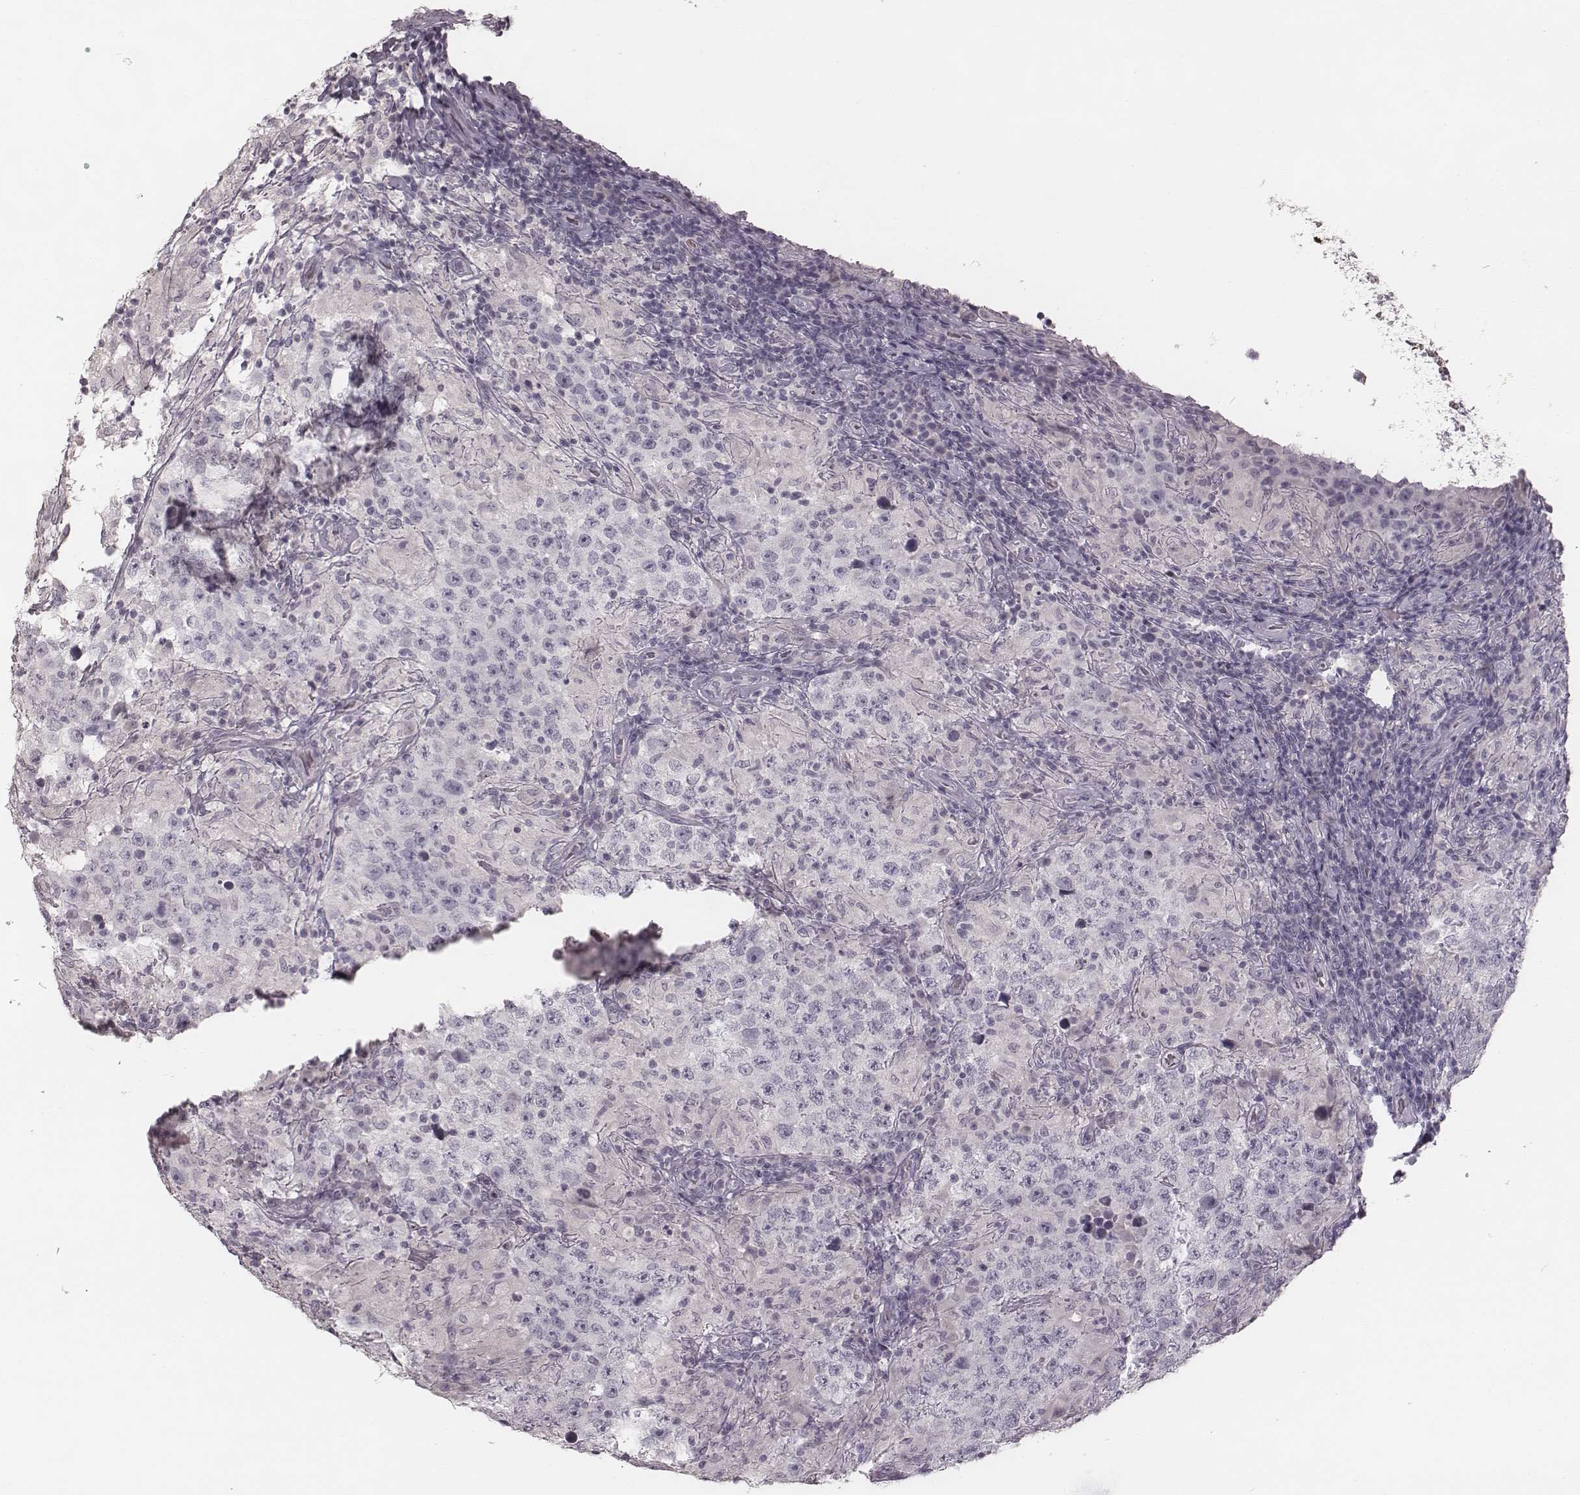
{"staining": {"intensity": "negative", "quantity": "none", "location": "none"}, "tissue": "testis cancer", "cell_type": "Tumor cells", "image_type": "cancer", "snomed": [{"axis": "morphology", "description": "Seminoma, NOS"}, {"axis": "morphology", "description": "Carcinoma, Embryonal, NOS"}, {"axis": "topography", "description": "Testis"}], "caption": "The micrograph shows no significant staining in tumor cells of embryonal carcinoma (testis).", "gene": "SPA17", "patient": {"sex": "male", "age": 41}}